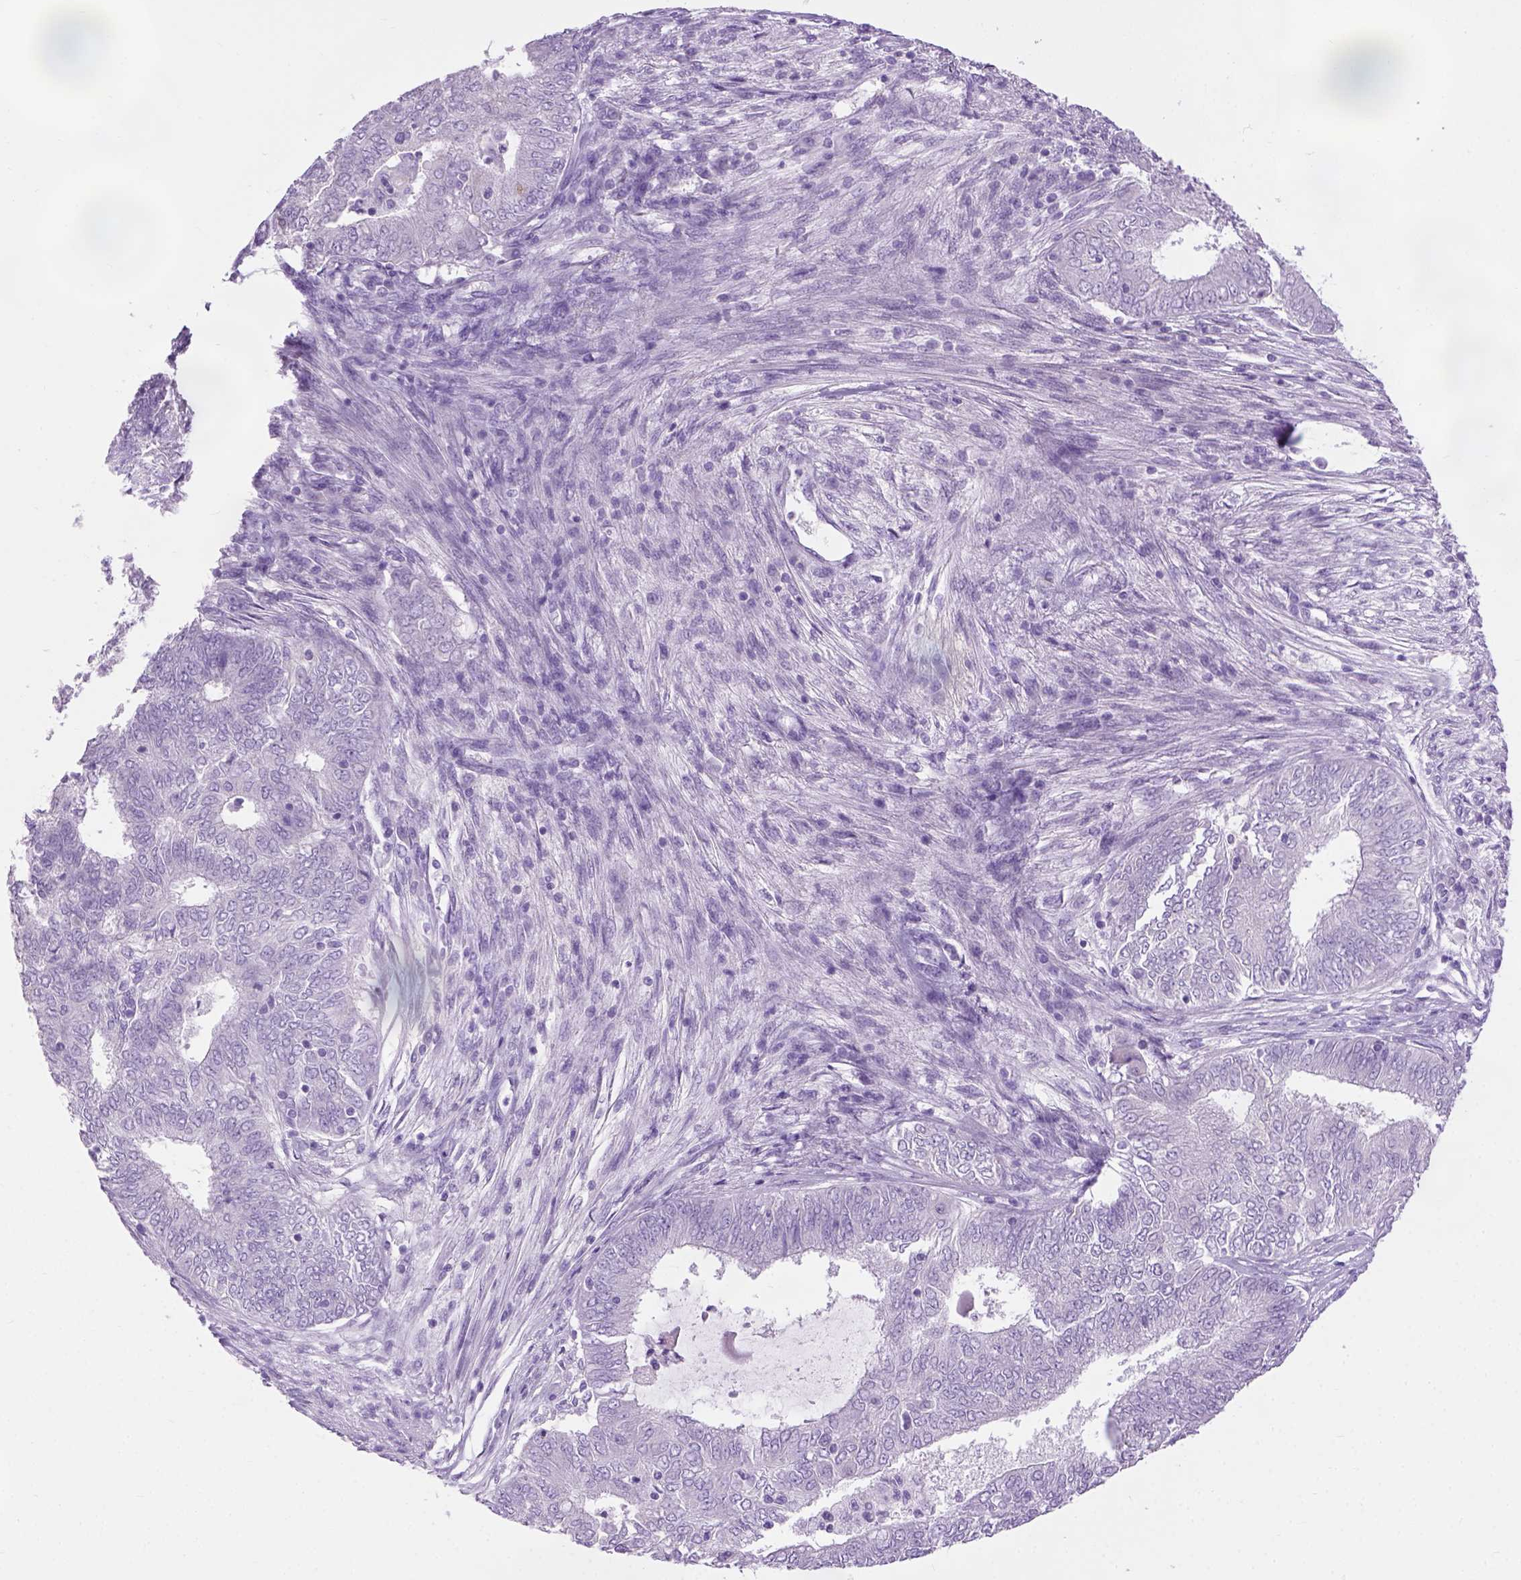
{"staining": {"intensity": "negative", "quantity": "none", "location": "none"}, "tissue": "endometrial cancer", "cell_type": "Tumor cells", "image_type": "cancer", "snomed": [{"axis": "morphology", "description": "Adenocarcinoma, NOS"}, {"axis": "topography", "description": "Endometrium"}], "caption": "Immunohistochemical staining of adenocarcinoma (endometrial) exhibits no significant staining in tumor cells.", "gene": "CYP24A1", "patient": {"sex": "female", "age": 62}}